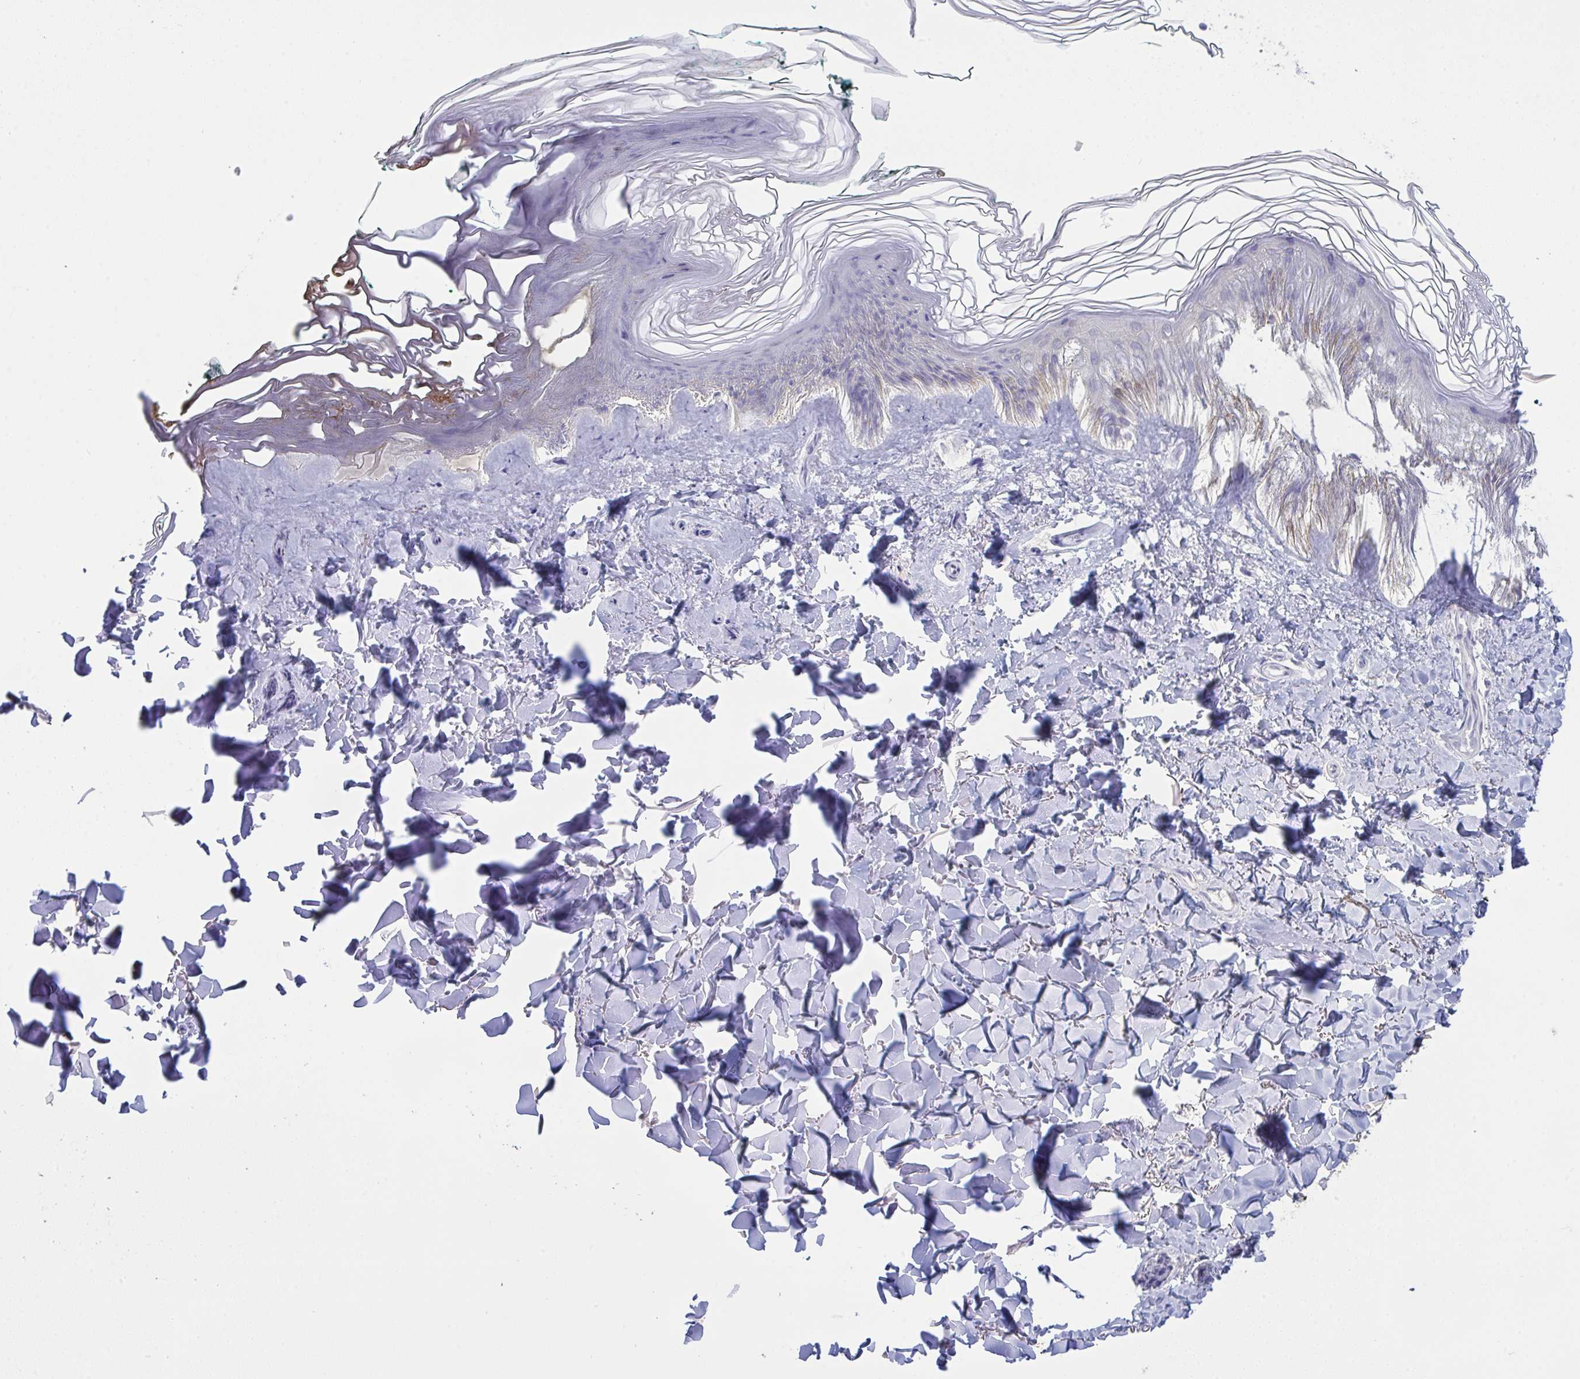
{"staining": {"intensity": "negative", "quantity": "none", "location": "none"}, "tissue": "skin", "cell_type": "Fibroblasts", "image_type": "normal", "snomed": [{"axis": "morphology", "description": "Normal tissue, NOS"}, {"axis": "topography", "description": "Skin"}, {"axis": "topography", "description": "Peripheral nerve tissue"}], "caption": "Immunohistochemical staining of normal skin reveals no significant positivity in fibroblasts. (Brightfield microscopy of DAB (3,3'-diaminobenzidine) immunohistochemistry (IHC) at high magnification).", "gene": "ZNF784", "patient": {"sex": "female", "age": 45}}